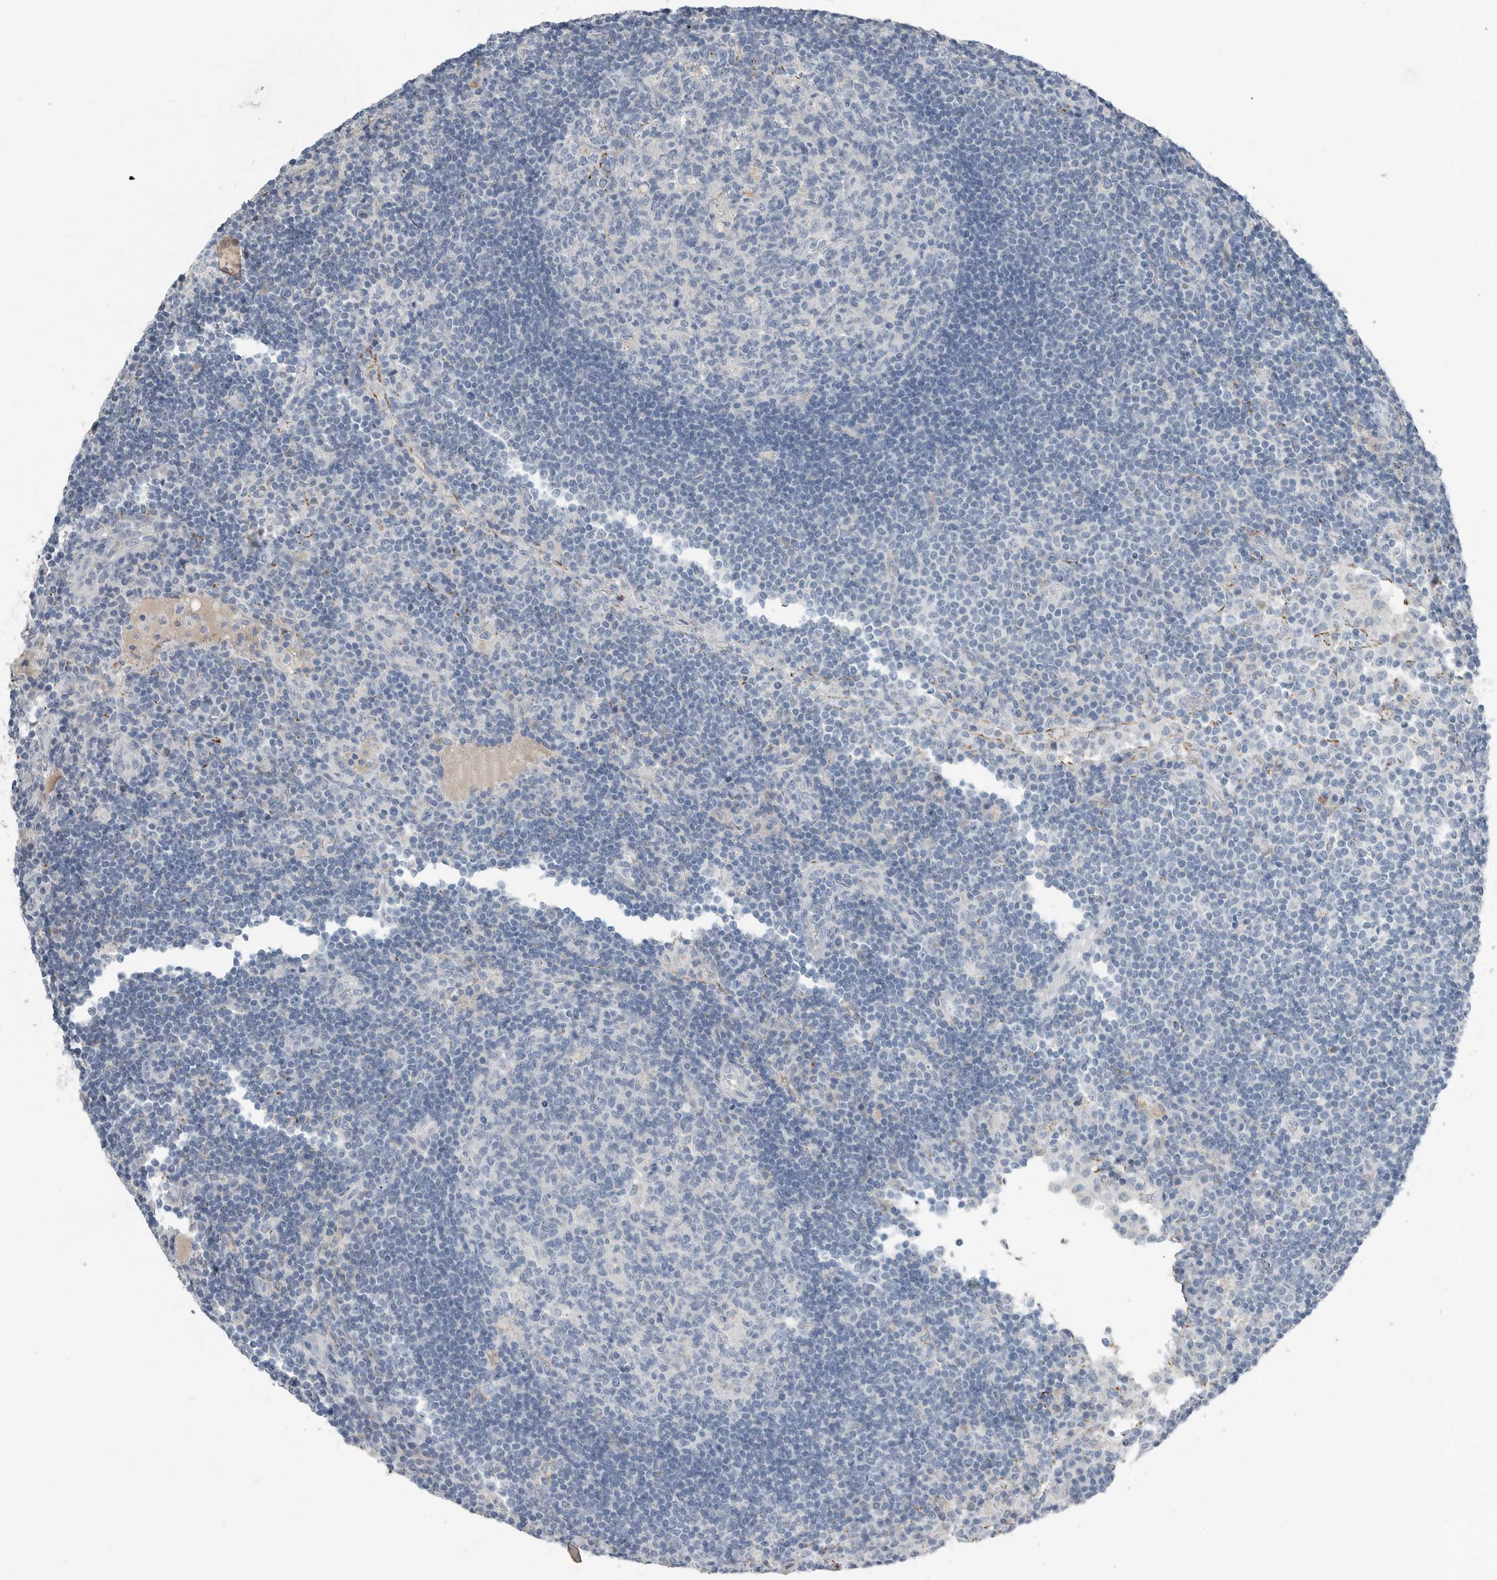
{"staining": {"intensity": "negative", "quantity": "none", "location": "none"}, "tissue": "lymph node", "cell_type": "Germinal center cells", "image_type": "normal", "snomed": [{"axis": "morphology", "description": "Normal tissue, NOS"}, {"axis": "topography", "description": "Lymph node"}], "caption": "A high-resolution image shows immunohistochemistry staining of normal lymph node, which demonstrates no significant expression in germinal center cells.", "gene": "SERPINB7", "patient": {"sex": "female", "age": 53}}